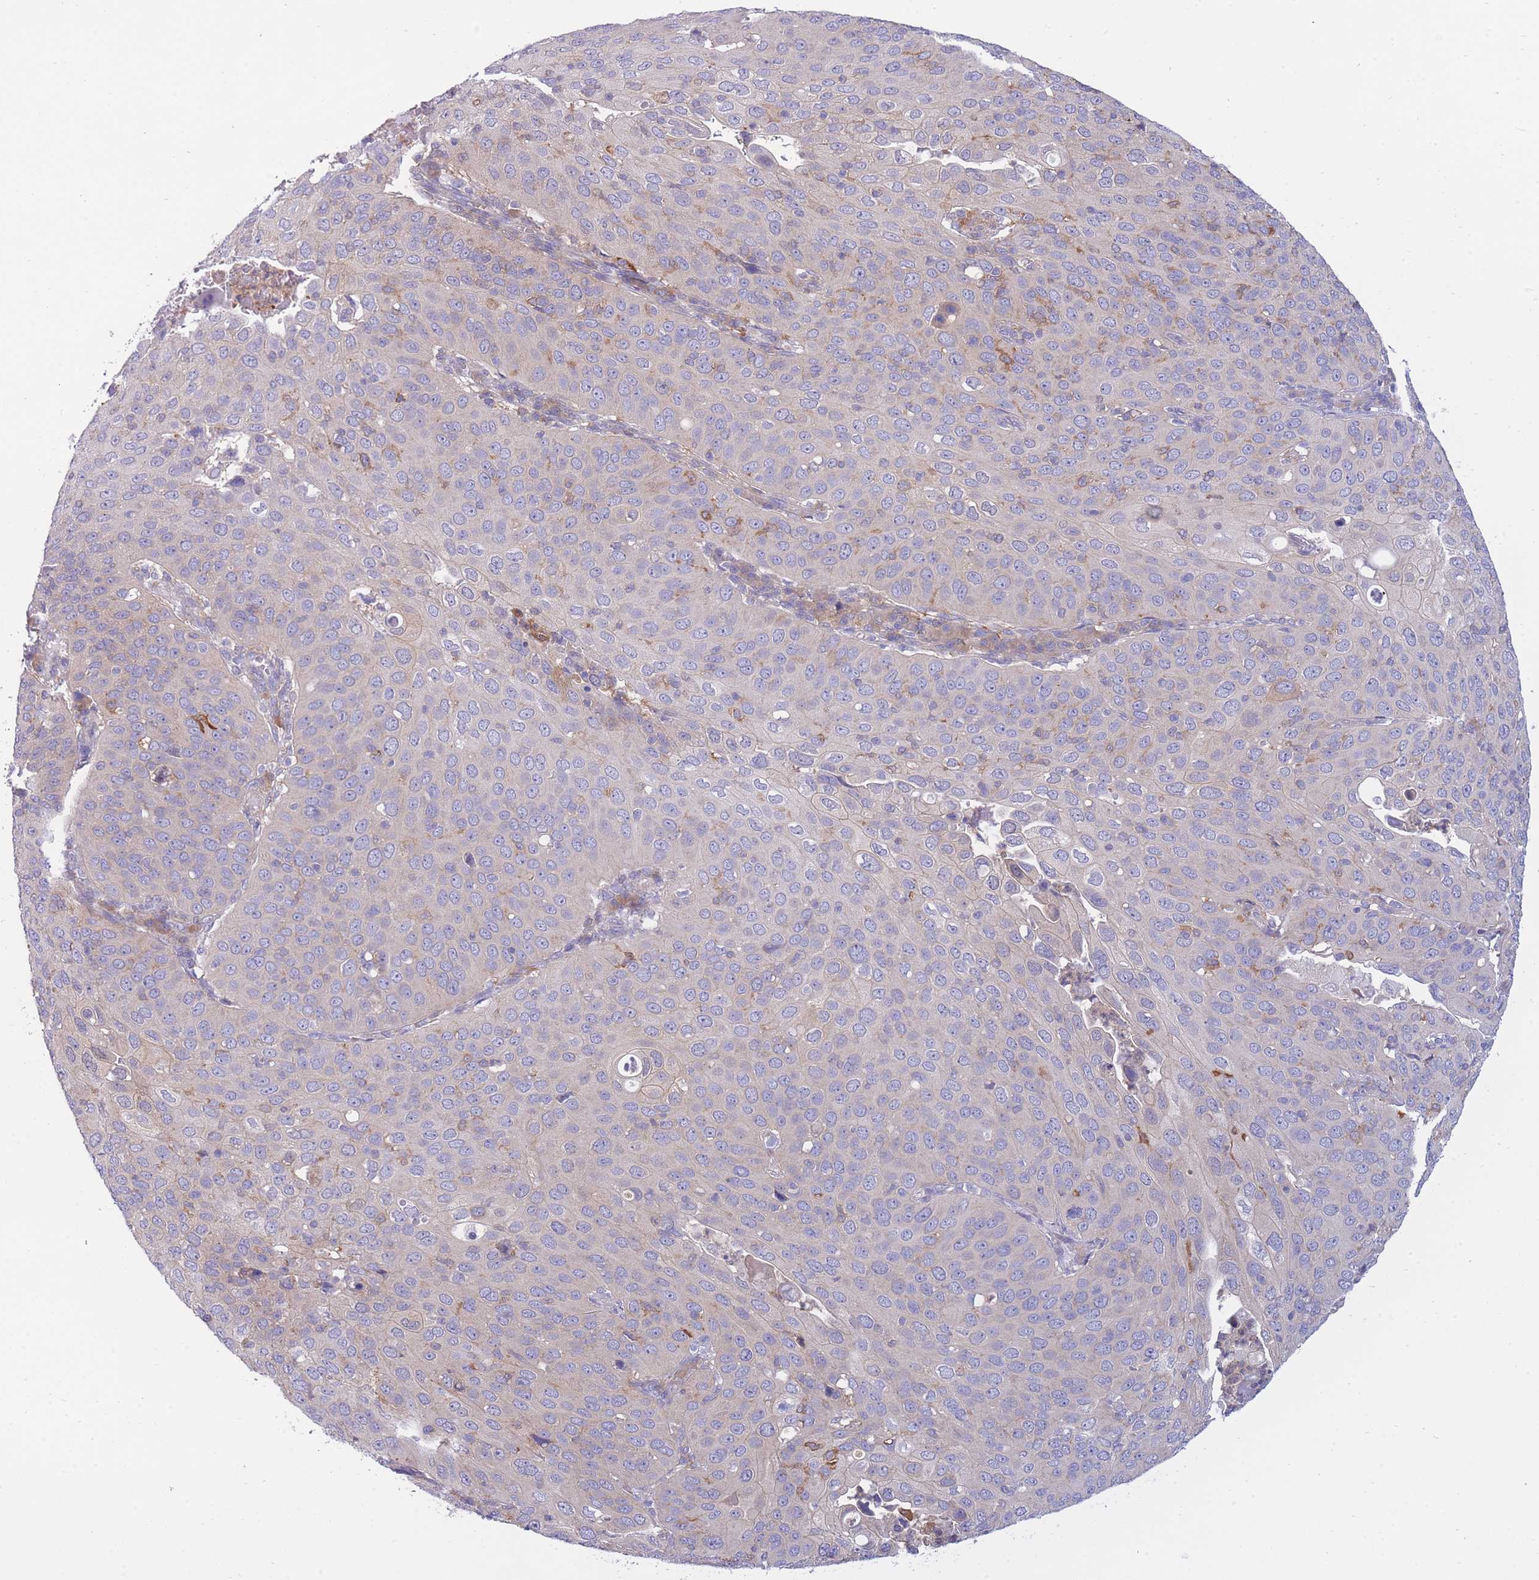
{"staining": {"intensity": "negative", "quantity": "none", "location": "none"}, "tissue": "cervical cancer", "cell_type": "Tumor cells", "image_type": "cancer", "snomed": [{"axis": "morphology", "description": "Squamous cell carcinoma, NOS"}, {"axis": "topography", "description": "Cervix"}], "caption": "Photomicrograph shows no significant protein expression in tumor cells of cervical cancer (squamous cell carcinoma).", "gene": "NAMPT", "patient": {"sex": "female", "age": 36}}